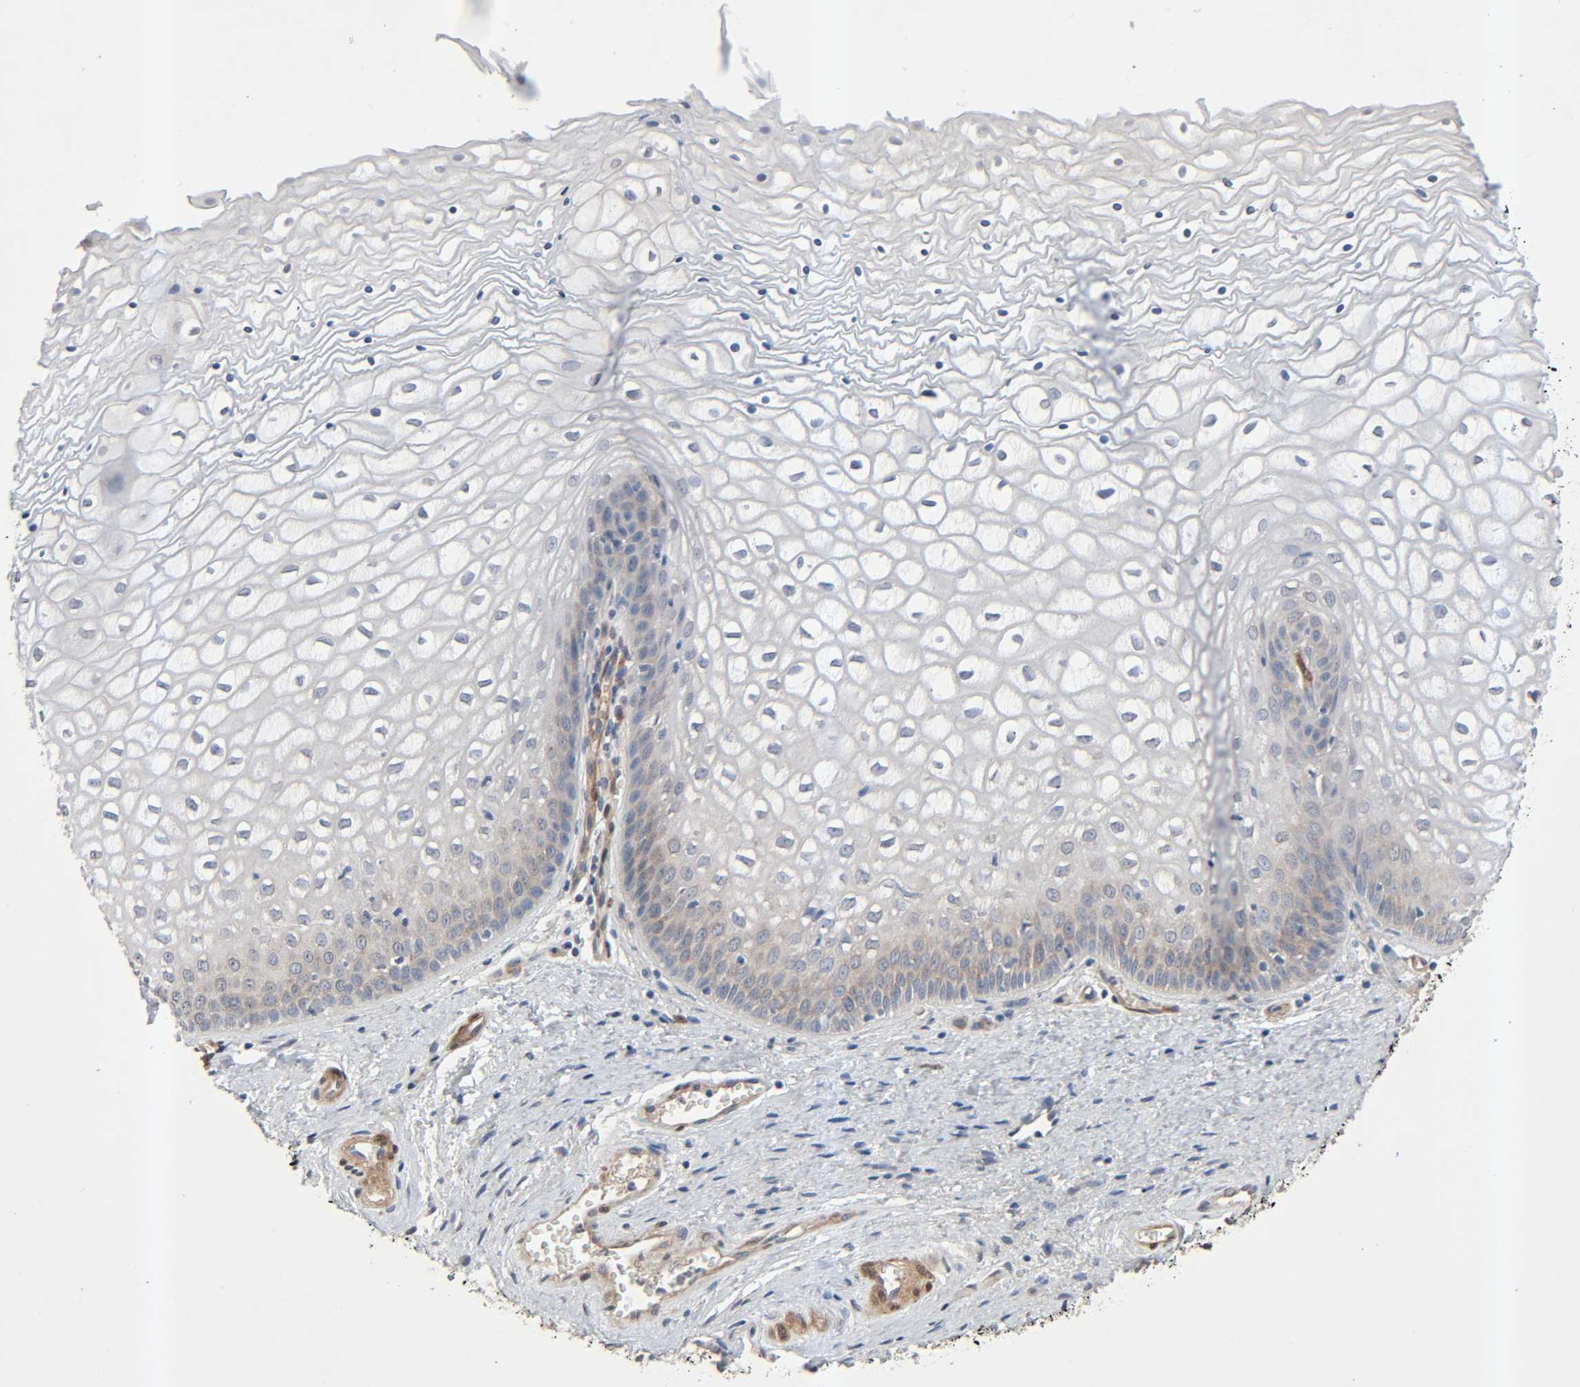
{"staining": {"intensity": "weak", "quantity": "25%-75%", "location": "cytoplasmic/membranous"}, "tissue": "vagina", "cell_type": "Squamous epithelial cells", "image_type": "normal", "snomed": [{"axis": "morphology", "description": "Normal tissue, NOS"}, {"axis": "topography", "description": "Vagina"}], "caption": "A low amount of weak cytoplasmic/membranous positivity is identified in about 25%-75% of squamous epithelial cells in benign vagina. (brown staining indicates protein expression, while blue staining denotes nuclei).", "gene": "PTK2", "patient": {"sex": "female", "age": 34}}